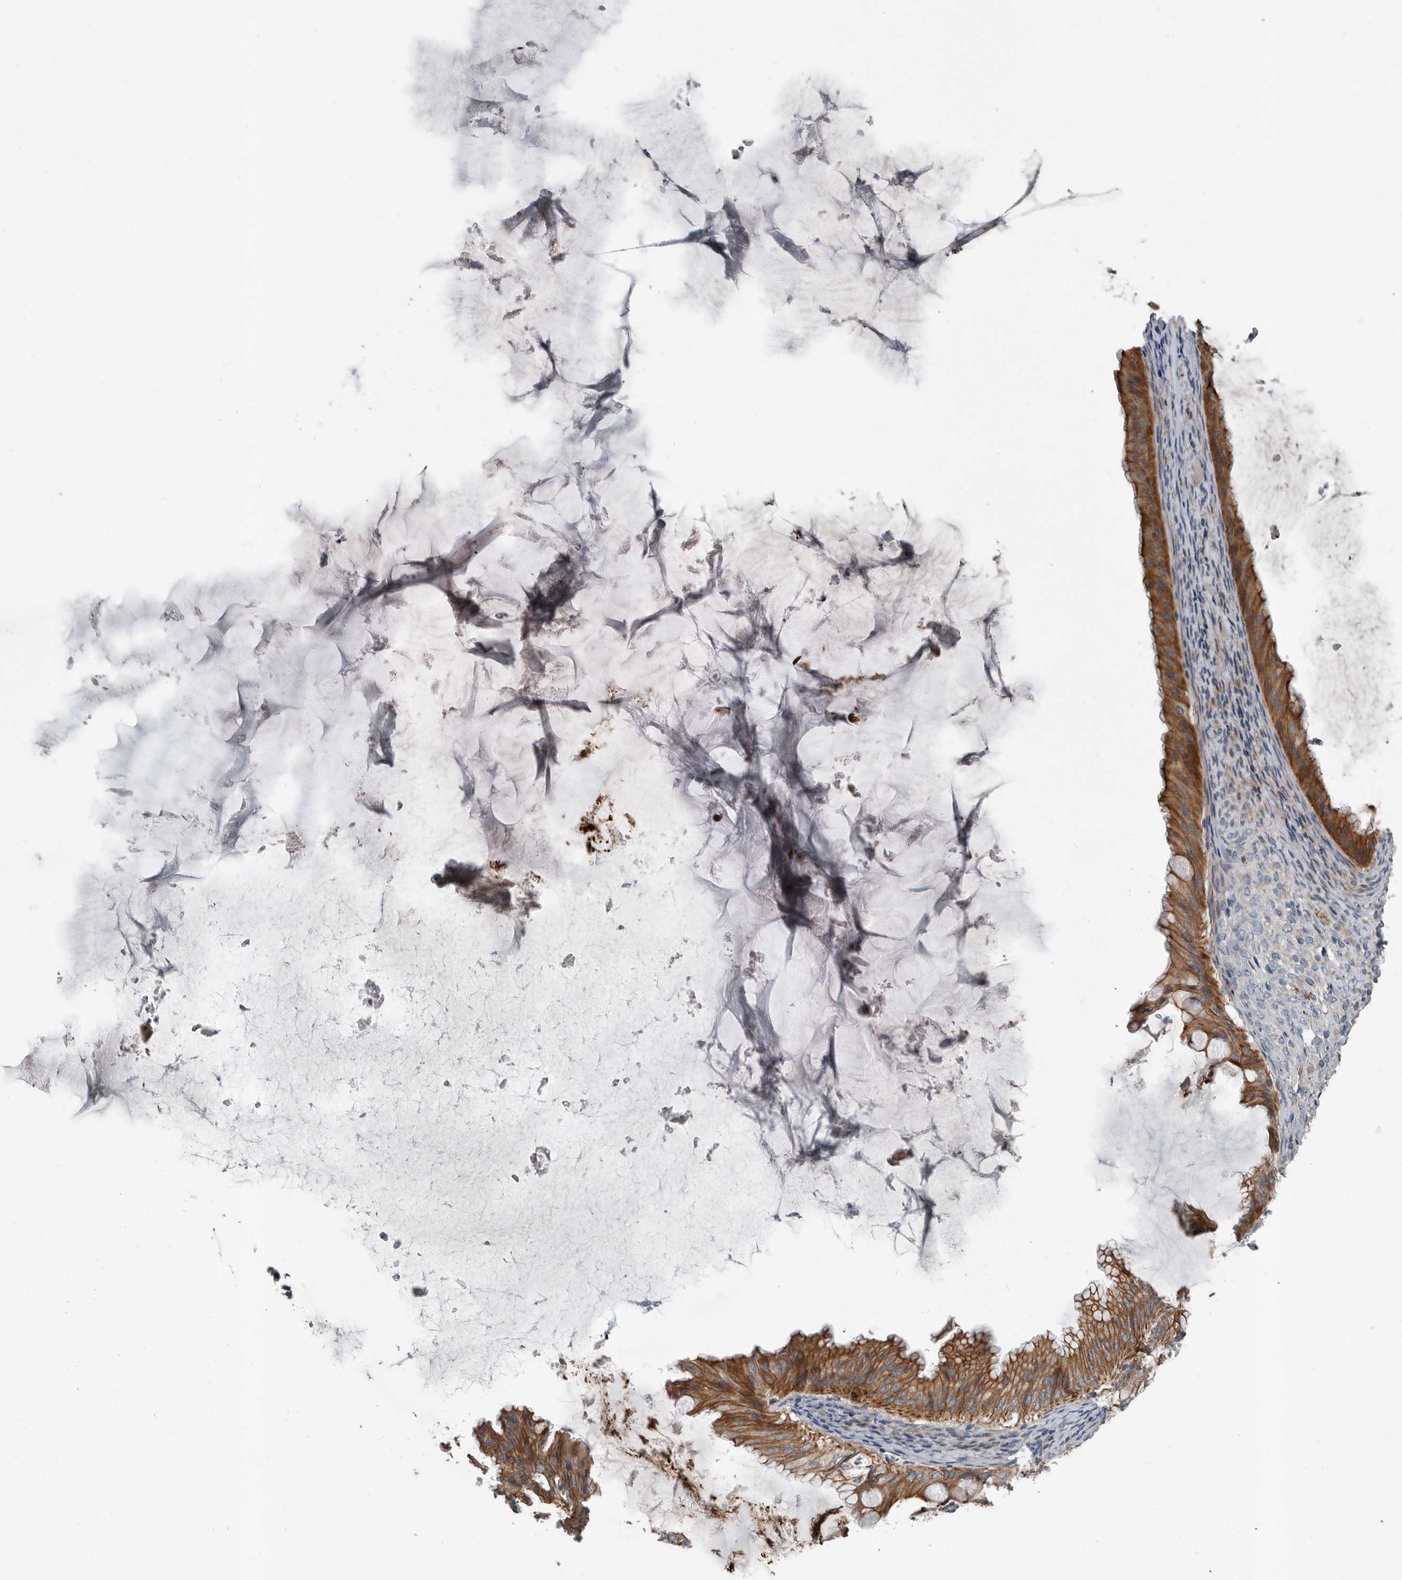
{"staining": {"intensity": "moderate", "quantity": ">75%", "location": "cytoplasmic/membranous"}, "tissue": "ovarian cancer", "cell_type": "Tumor cells", "image_type": "cancer", "snomed": [{"axis": "morphology", "description": "Cystadenocarcinoma, mucinous, NOS"}, {"axis": "topography", "description": "Ovary"}], "caption": "The photomicrograph exhibits immunohistochemical staining of ovarian mucinous cystadenocarcinoma. There is moderate cytoplasmic/membranous positivity is identified in about >75% of tumor cells.", "gene": "DPY19L4", "patient": {"sex": "female", "age": 61}}